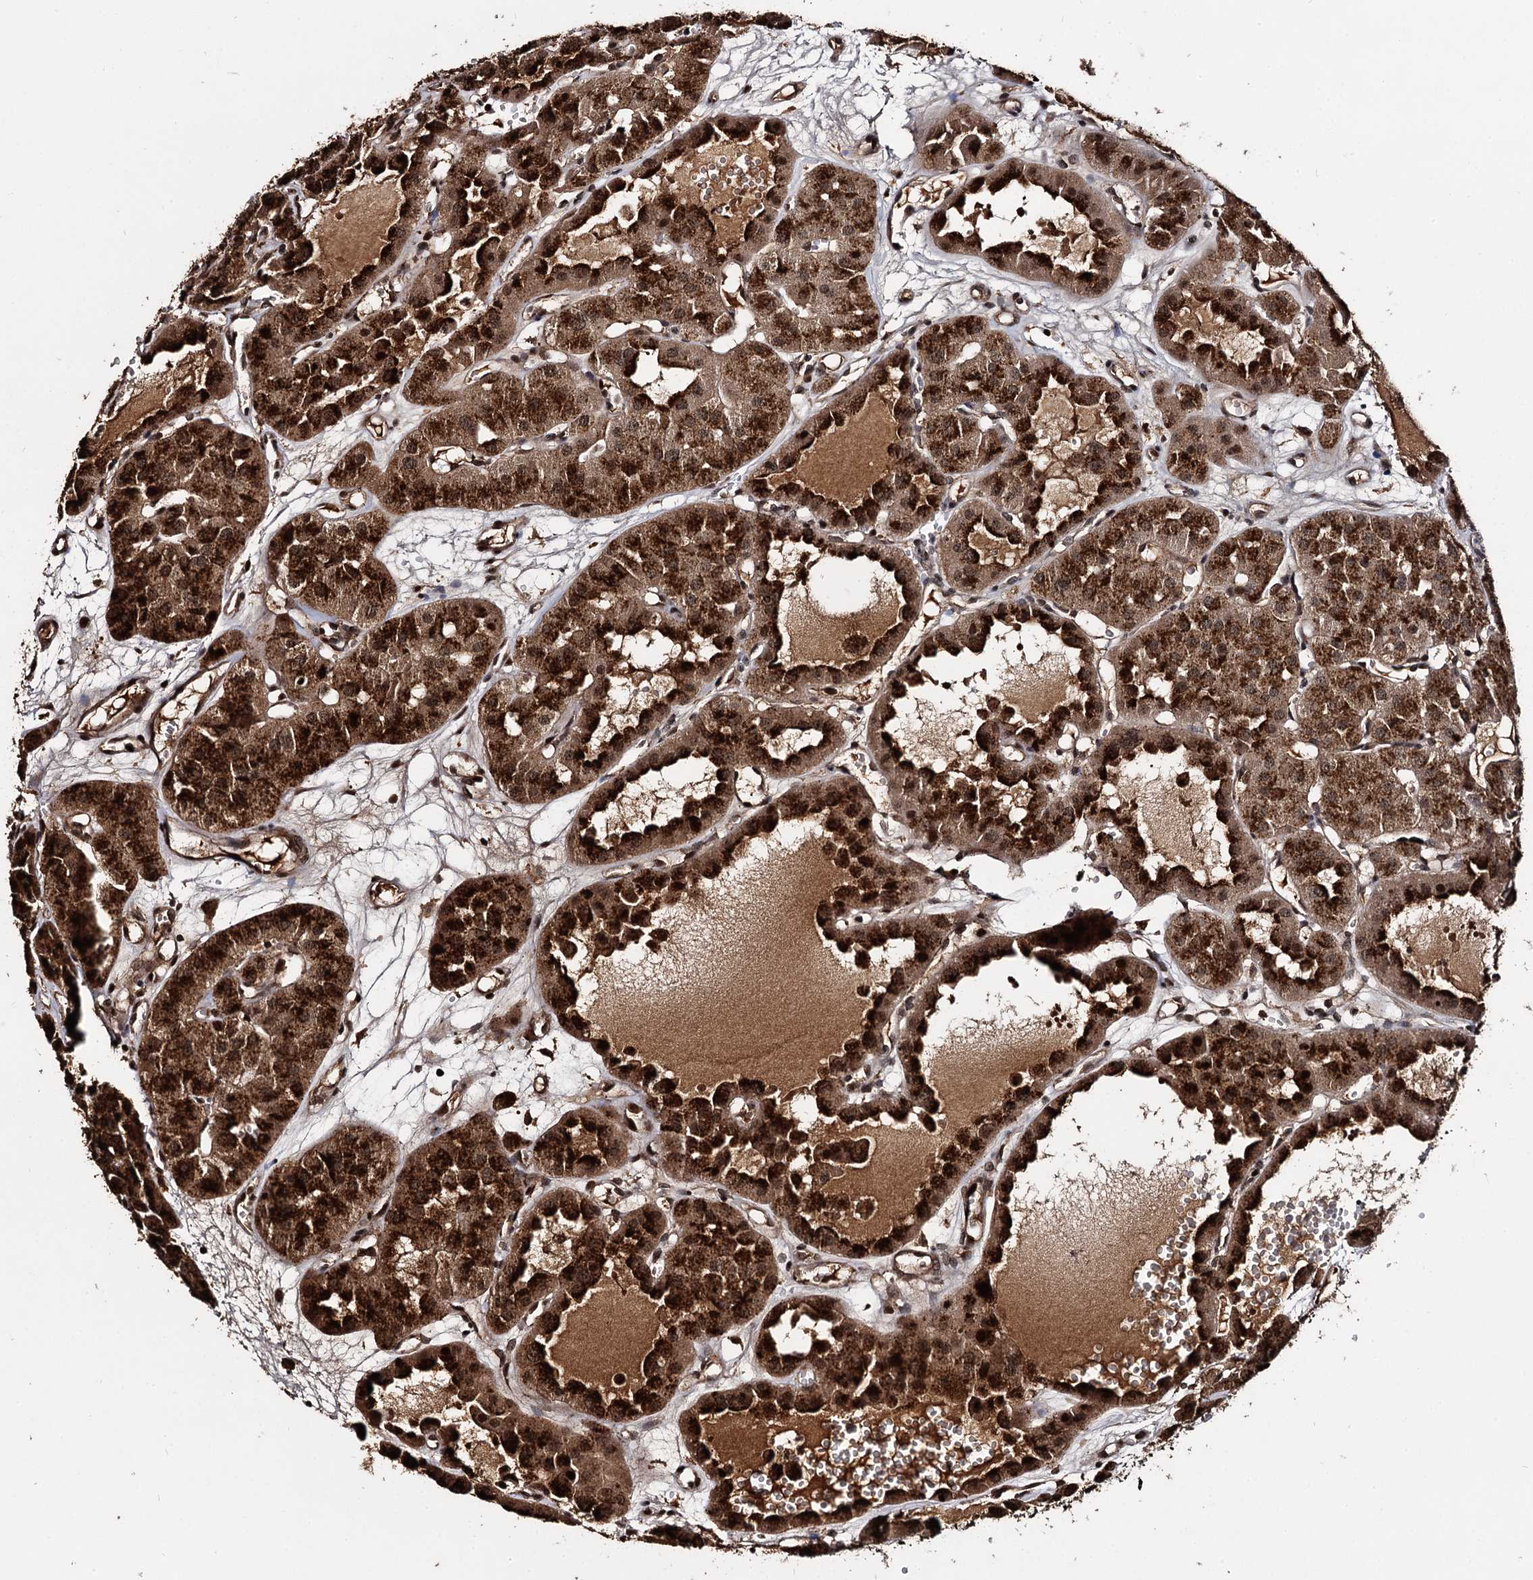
{"staining": {"intensity": "strong", "quantity": ">75%", "location": "cytoplasmic/membranous"}, "tissue": "renal cancer", "cell_type": "Tumor cells", "image_type": "cancer", "snomed": [{"axis": "morphology", "description": "Carcinoma, NOS"}, {"axis": "topography", "description": "Kidney"}], "caption": "Immunohistochemical staining of human renal cancer reveals strong cytoplasmic/membranous protein expression in approximately >75% of tumor cells.", "gene": "CEP192", "patient": {"sex": "female", "age": 75}}